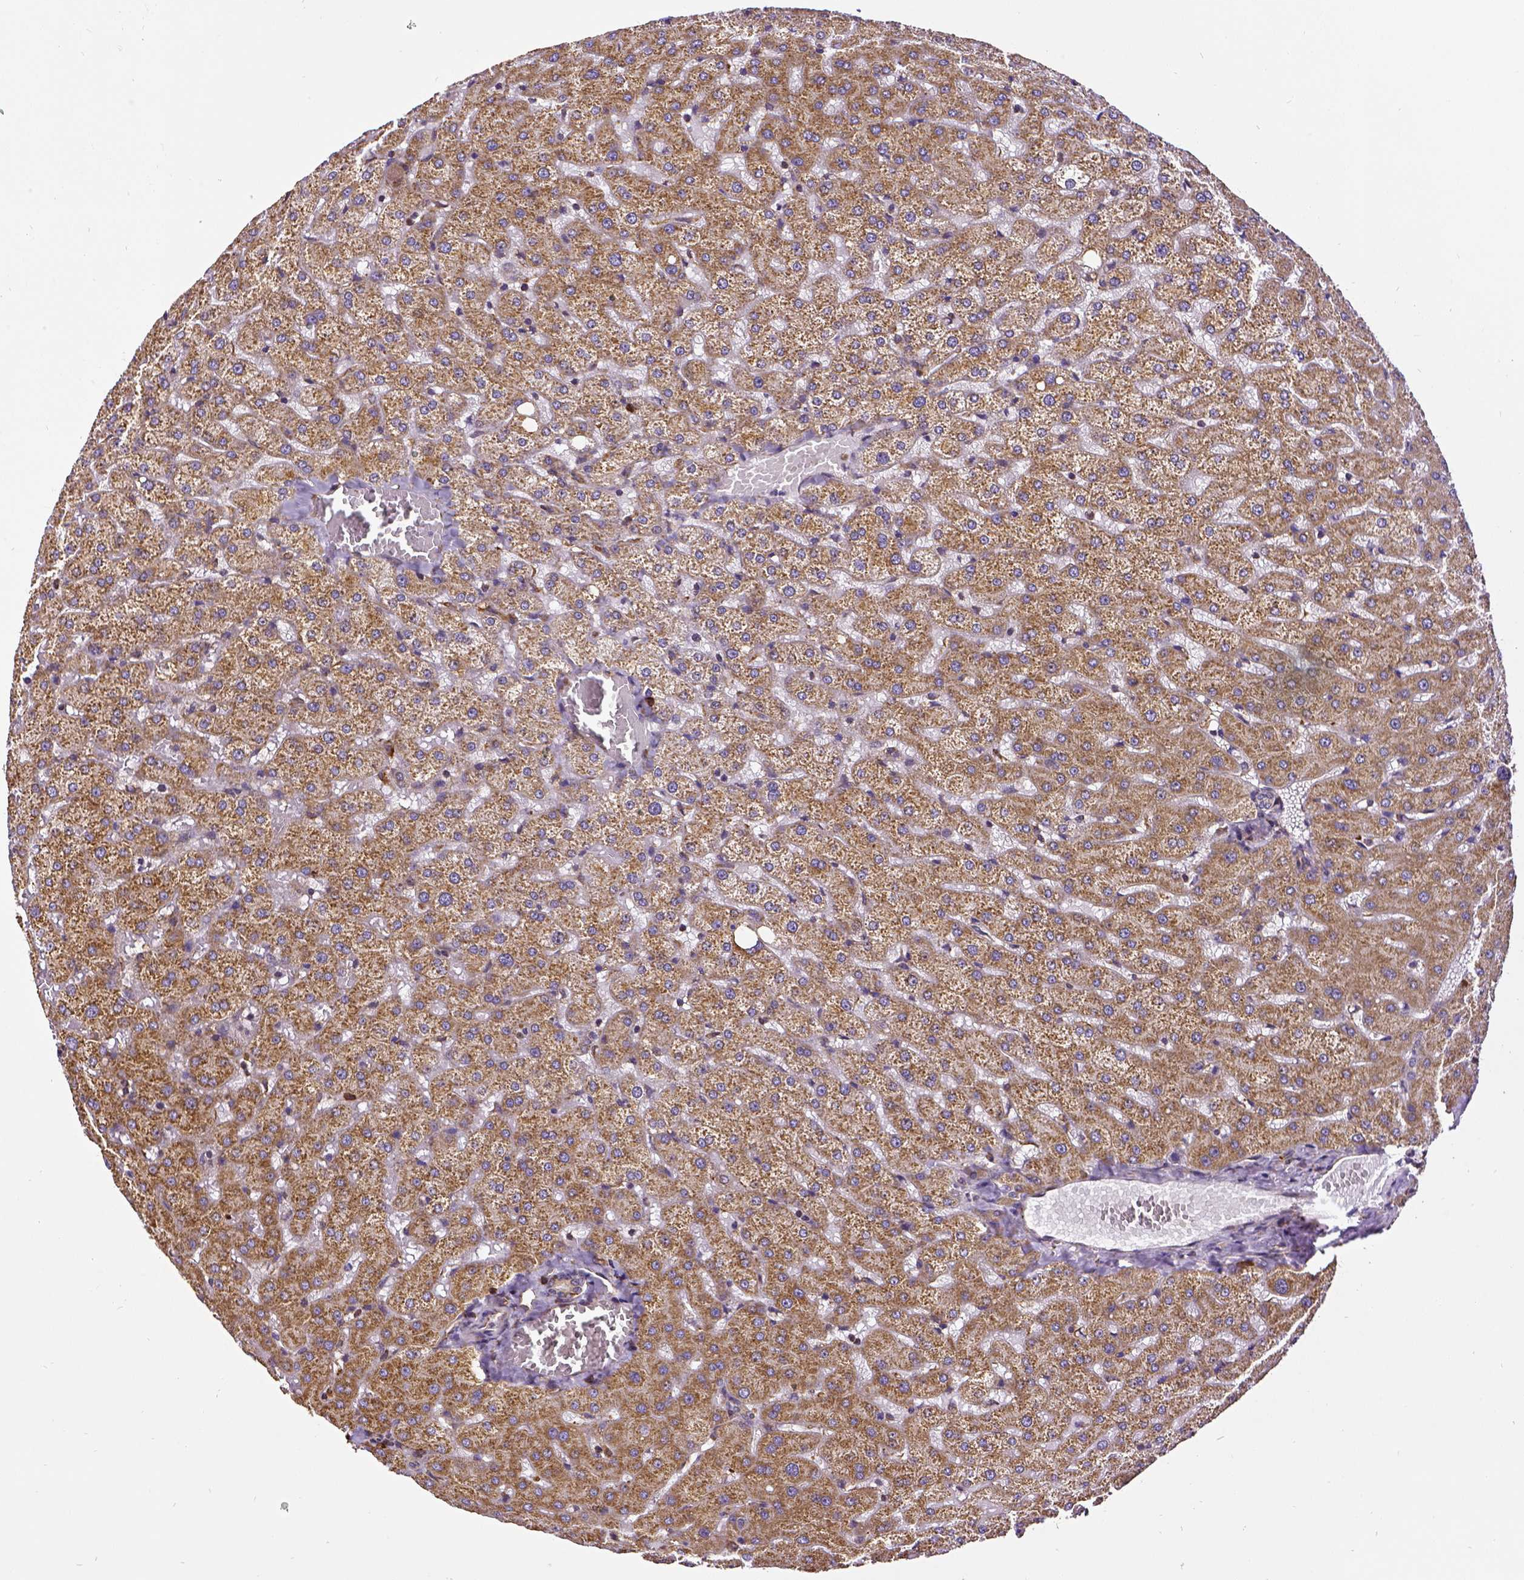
{"staining": {"intensity": "weak", "quantity": ">75%", "location": "cytoplasmic/membranous"}, "tissue": "liver", "cell_type": "Cholangiocytes", "image_type": "normal", "snomed": [{"axis": "morphology", "description": "Normal tissue, NOS"}, {"axis": "topography", "description": "Liver"}], "caption": "DAB immunohistochemical staining of unremarkable human liver exhibits weak cytoplasmic/membranous protein positivity in about >75% of cholangiocytes. Immunohistochemistry (ihc) stains the protein of interest in brown and the nuclei are stained blue.", "gene": "MTDH", "patient": {"sex": "female", "age": 50}}